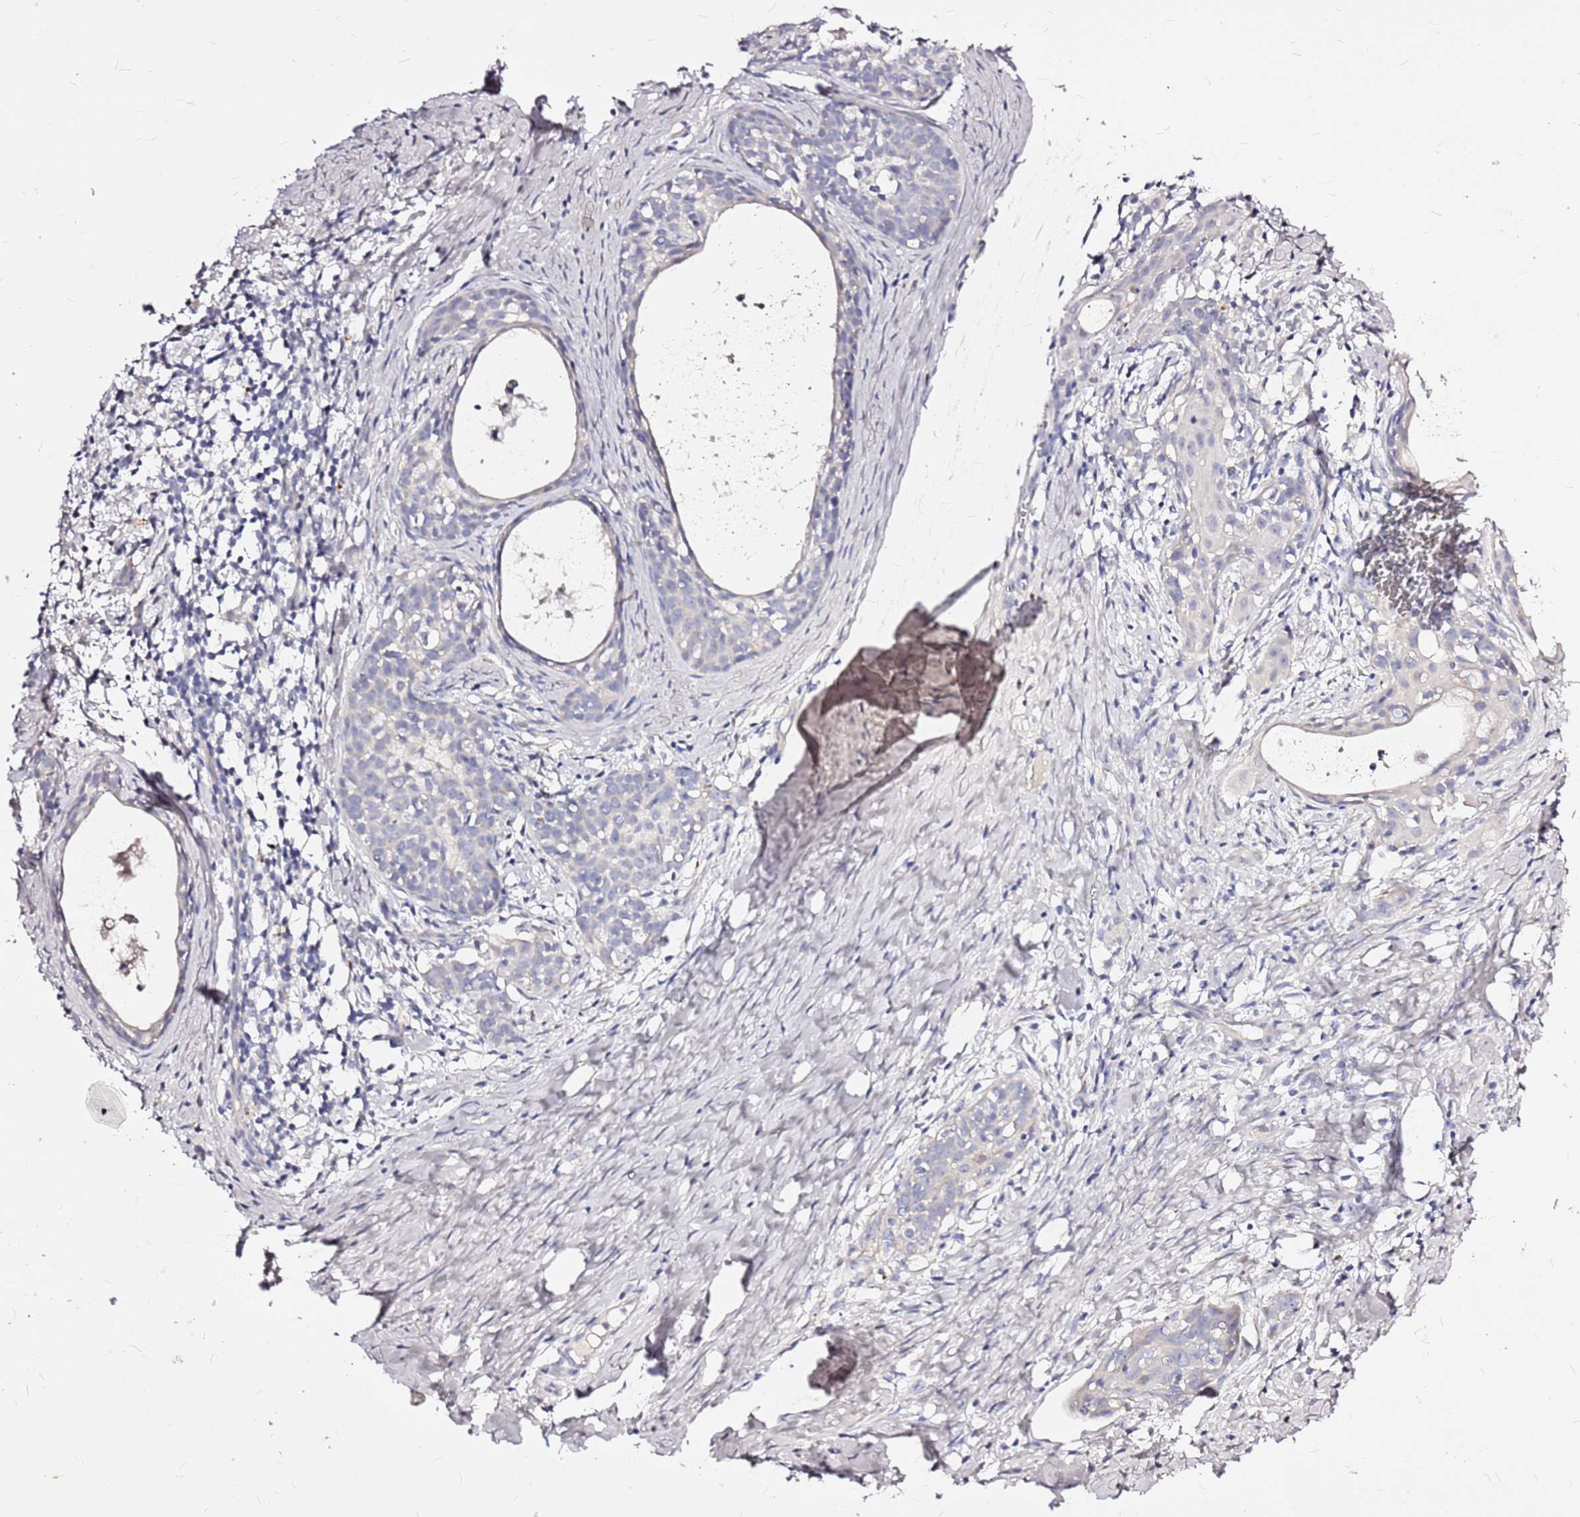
{"staining": {"intensity": "negative", "quantity": "none", "location": "none"}, "tissue": "cervical cancer", "cell_type": "Tumor cells", "image_type": "cancer", "snomed": [{"axis": "morphology", "description": "Squamous cell carcinoma, NOS"}, {"axis": "topography", "description": "Cervix"}], "caption": "High magnification brightfield microscopy of cervical cancer stained with DAB (3,3'-diaminobenzidine) (brown) and counterstained with hematoxylin (blue): tumor cells show no significant positivity. (DAB immunohistochemistry with hematoxylin counter stain).", "gene": "CASD1", "patient": {"sex": "female", "age": 52}}